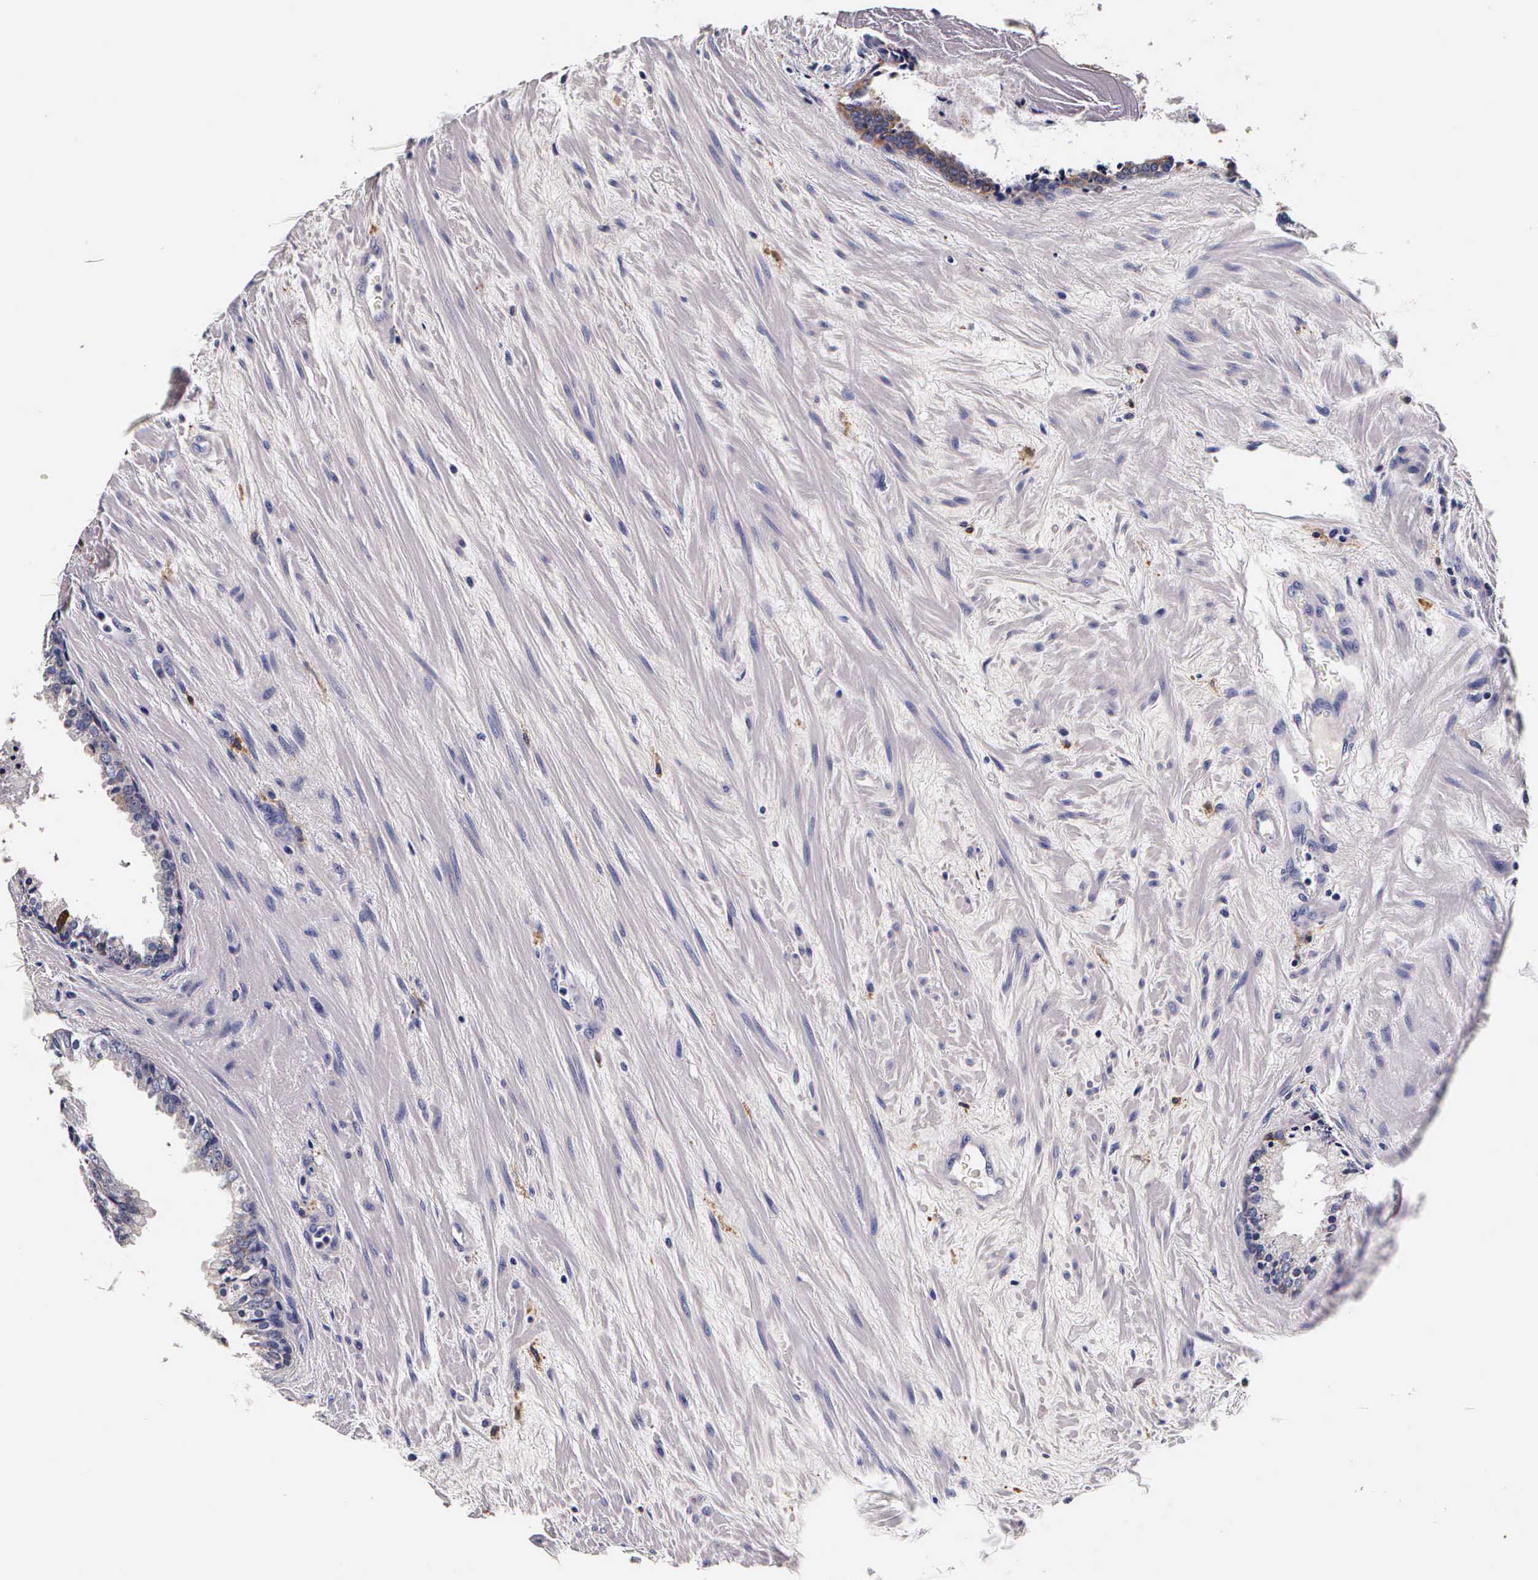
{"staining": {"intensity": "moderate", "quantity": ">75%", "location": "cytoplasmic/membranous"}, "tissue": "prostate", "cell_type": "Glandular cells", "image_type": "normal", "snomed": [{"axis": "morphology", "description": "Normal tissue, NOS"}, {"axis": "topography", "description": "Prostate"}], "caption": "Prostate was stained to show a protein in brown. There is medium levels of moderate cytoplasmic/membranous staining in approximately >75% of glandular cells. (Brightfield microscopy of DAB IHC at high magnification).", "gene": "CTSB", "patient": {"sex": "male", "age": 65}}